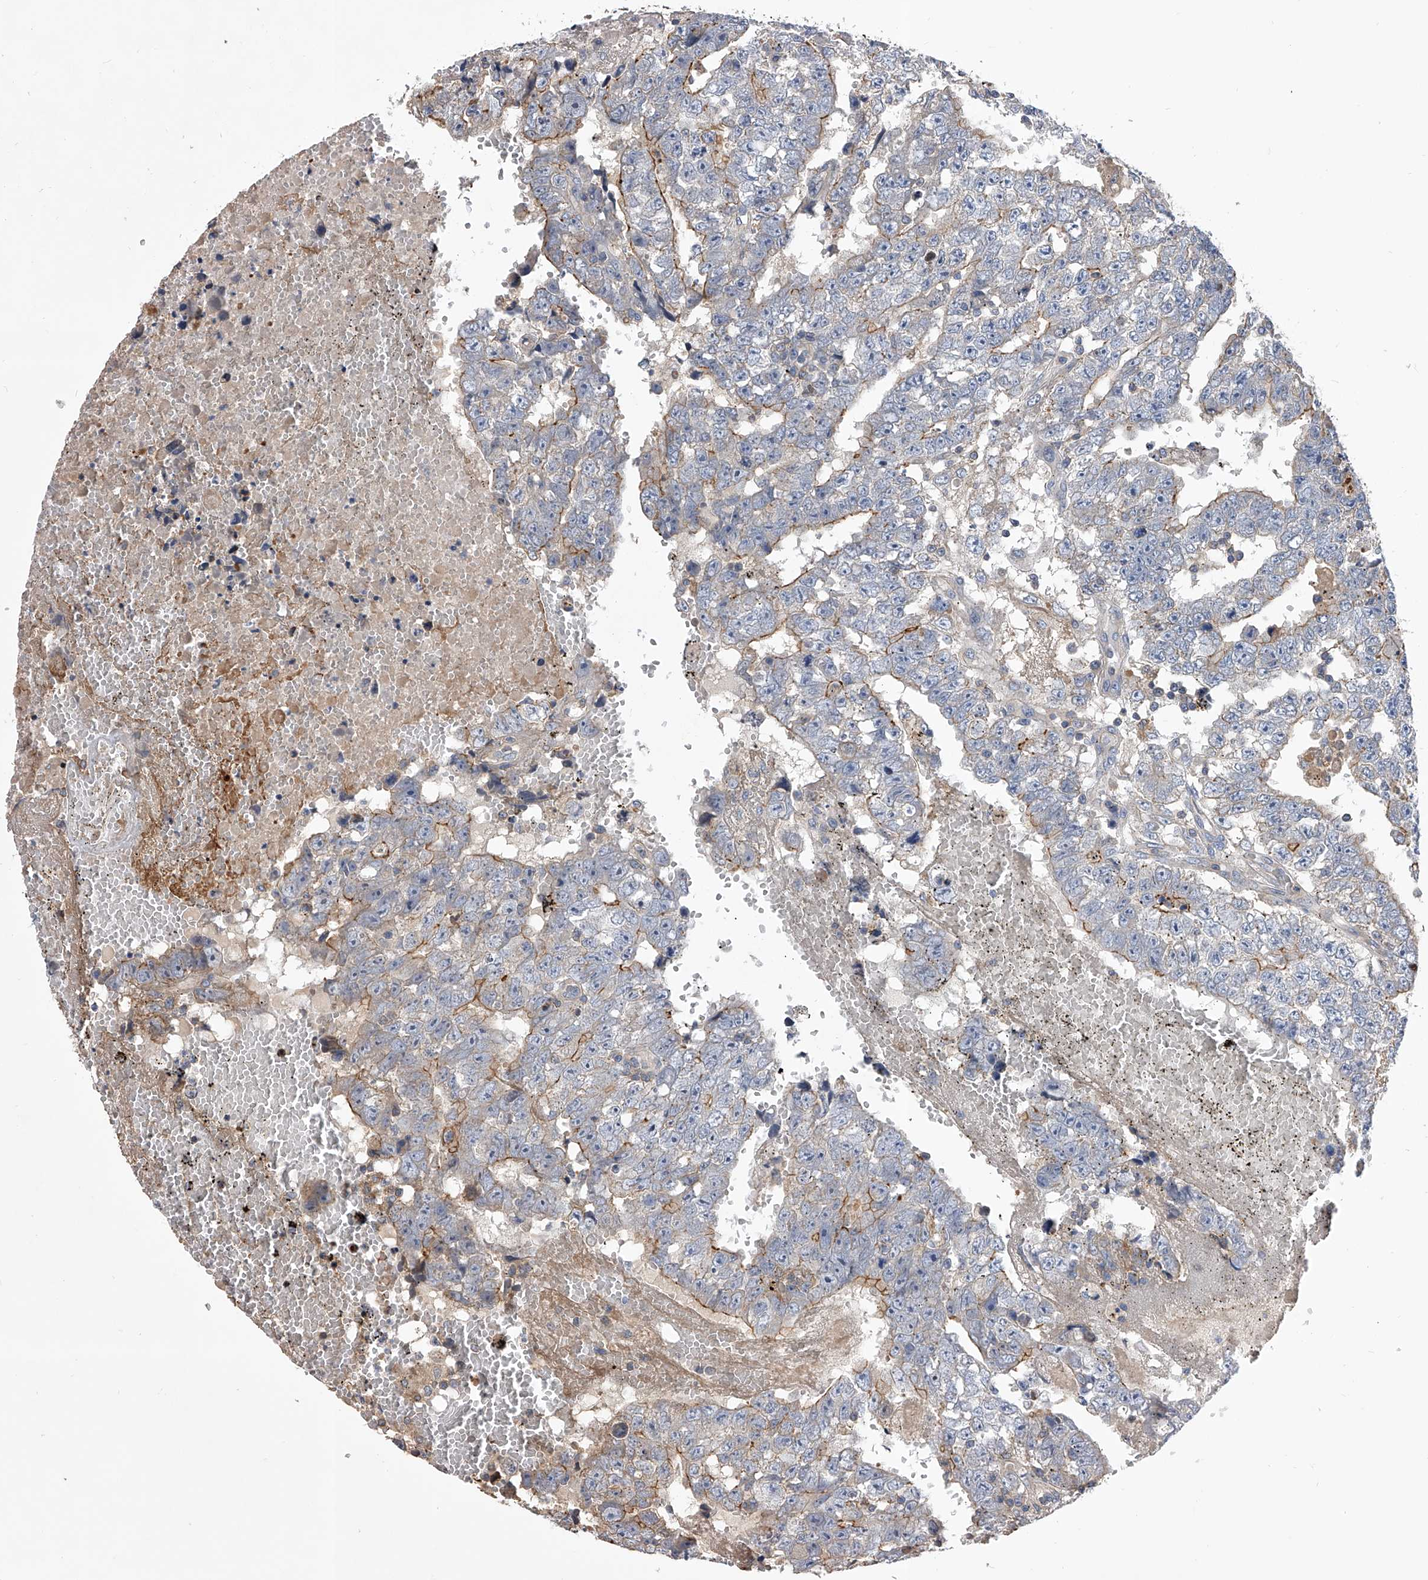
{"staining": {"intensity": "moderate", "quantity": "<25%", "location": "cytoplasmic/membranous"}, "tissue": "testis cancer", "cell_type": "Tumor cells", "image_type": "cancer", "snomed": [{"axis": "morphology", "description": "Carcinoma, Embryonal, NOS"}, {"axis": "topography", "description": "Testis"}], "caption": "Moderate cytoplasmic/membranous protein expression is appreciated in about <25% of tumor cells in embryonal carcinoma (testis).", "gene": "CUL7", "patient": {"sex": "male", "age": 25}}